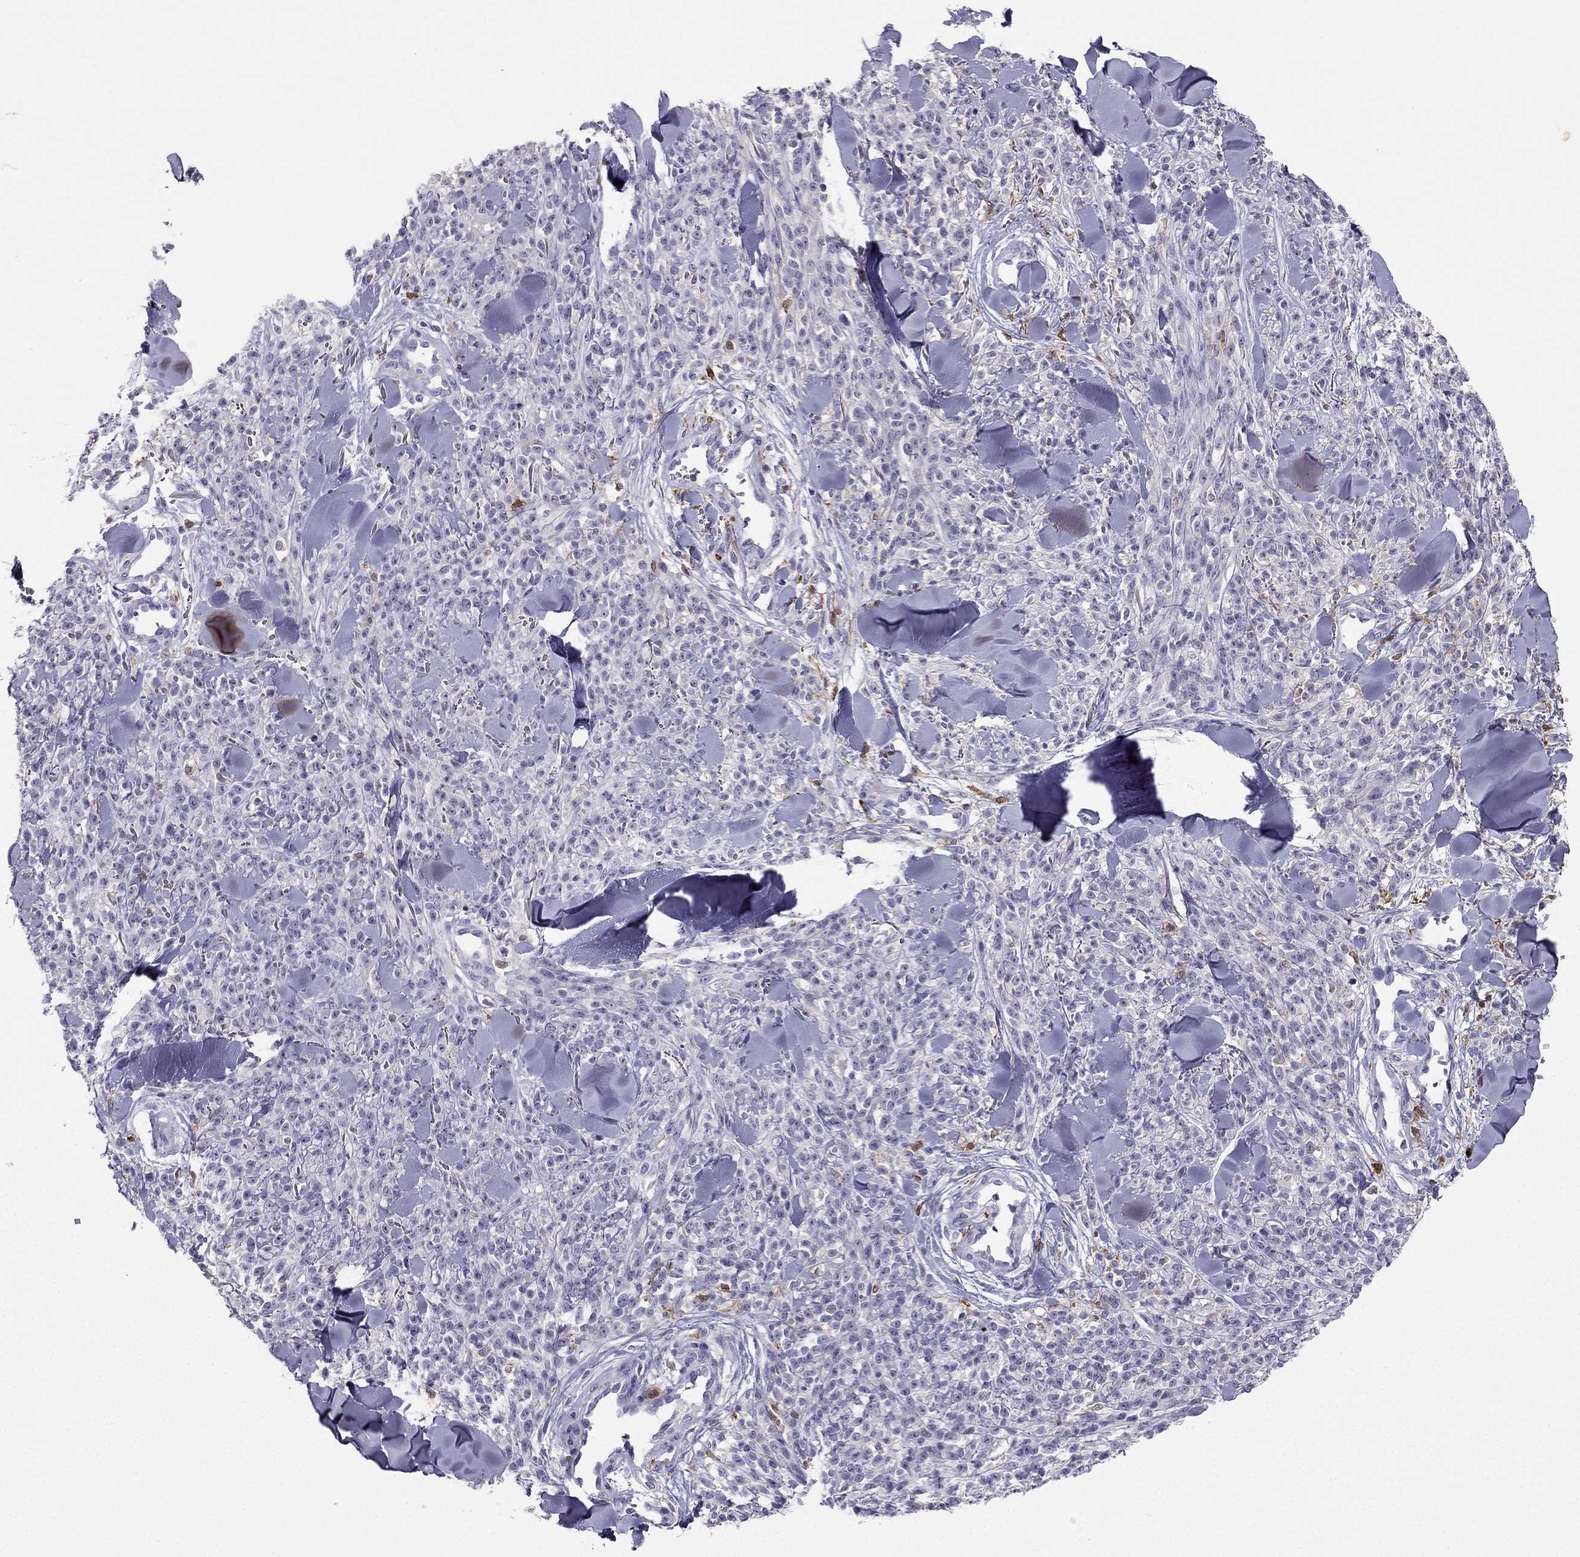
{"staining": {"intensity": "weak", "quantity": "<25%", "location": "cytoplasmic/membranous"}, "tissue": "melanoma", "cell_type": "Tumor cells", "image_type": "cancer", "snomed": [{"axis": "morphology", "description": "Malignant melanoma, NOS"}, {"axis": "topography", "description": "Skin"}, {"axis": "topography", "description": "Skin of trunk"}], "caption": "Immunohistochemistry micrograph of neoplastic tissue: human melanoma stained with DAB demonstrates no significant protein positivity in tumor cells.", "gene": "LMTK3", "patient": {"sex": "male", "age": 74}}